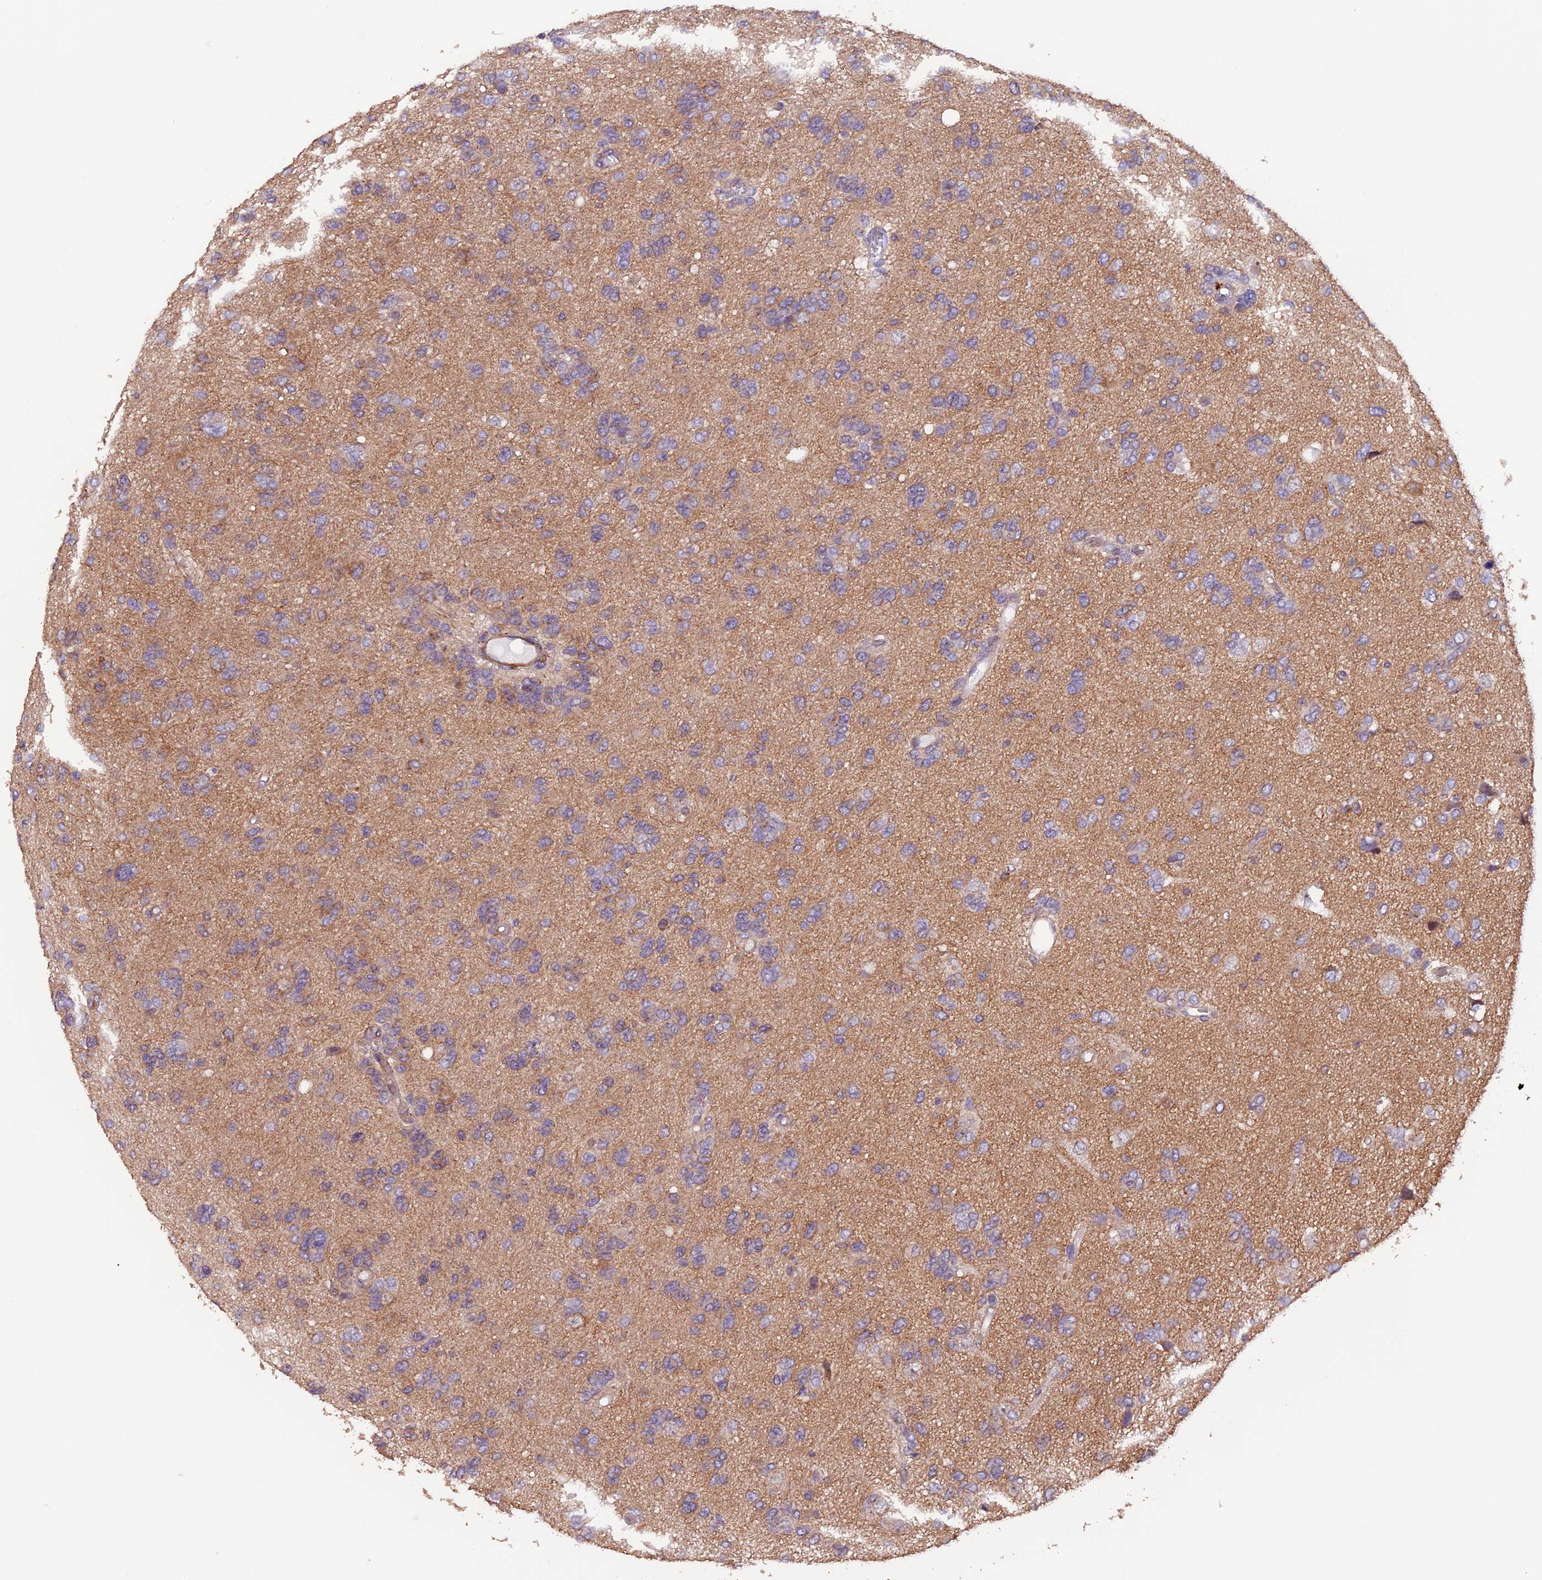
{"staining": {"intensity": "negative", "quantity": "none", "location": "none"}, "tissue": "glioma", "cell_type": "Tumor cells", "image_type": "cancer", "snomed": [{"axis": "morphology", "description": "Glioma, malignant, High grade"}, {"axis": "topography", "description": "Brain"}], "caption": "Immunohistochemical staining of malignant high-grade glioma shows no significant expression in tumor cells. (Brightfield microscopy of DAB (3,3'-diaminobenzidine) immunohistochemistry at high magnification).", "gene": "GNB5", "patient": {"sex": "female", "age": 59}}